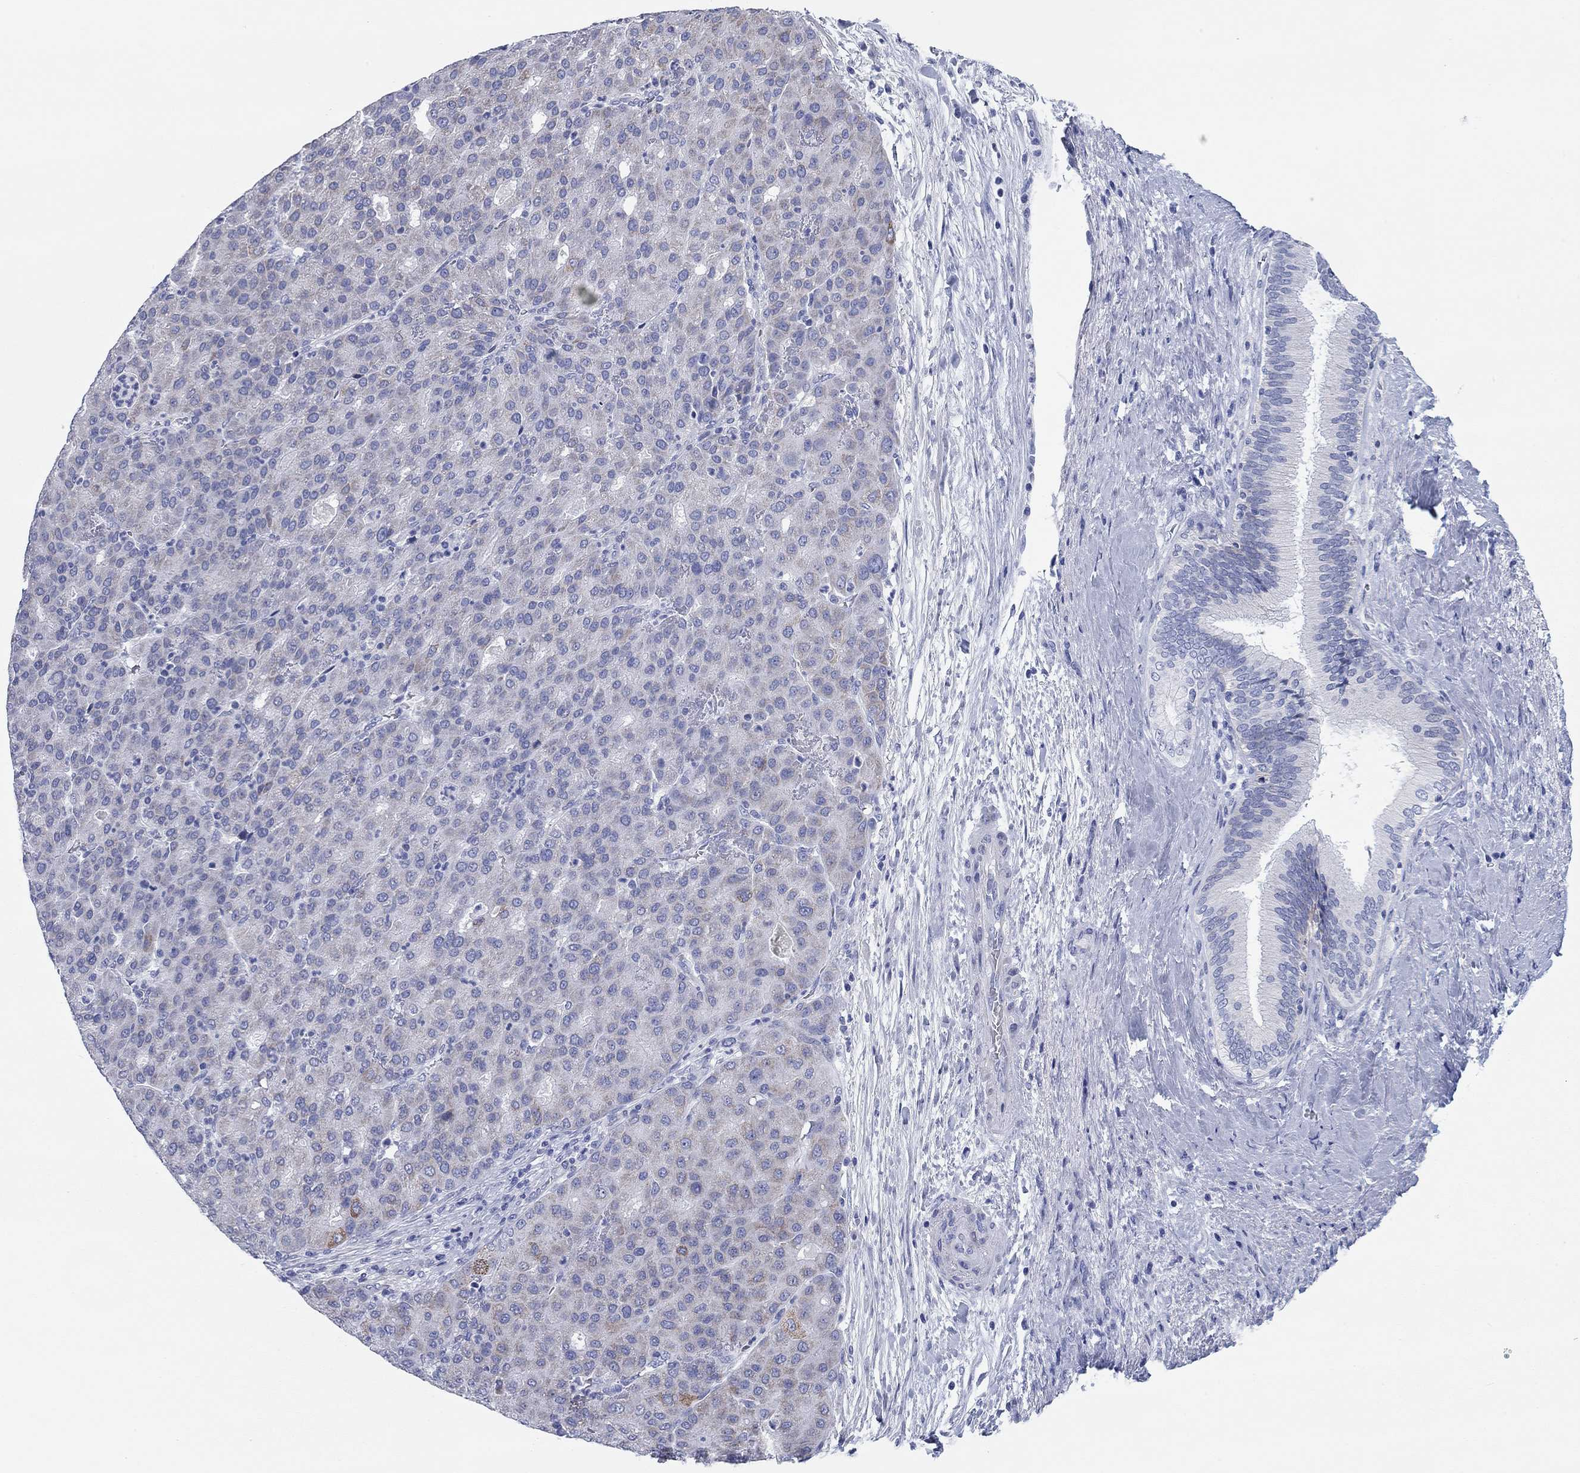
{"staining": {"intensity": "moderate", "quantity": "<25%", "location": "cytoplasmic/membranous"}, "tissue": "liver cancer", "cell_type": "Tumor cells", "image_type": "cancer", "snomed": [{"axis": "morphology", "description": "Carcinoma, Hepatocellular, NOS"}, {"axis": "topography", "description": "Liver"}], "caption": "Human liver cancer stained for a protein (brown) displays moderate cytoplasmic/membranous positive positivity in approximately <25% of tumor cells.", "gene": "CHI3L2", "patient": {"sex": "male", "age": 65}}